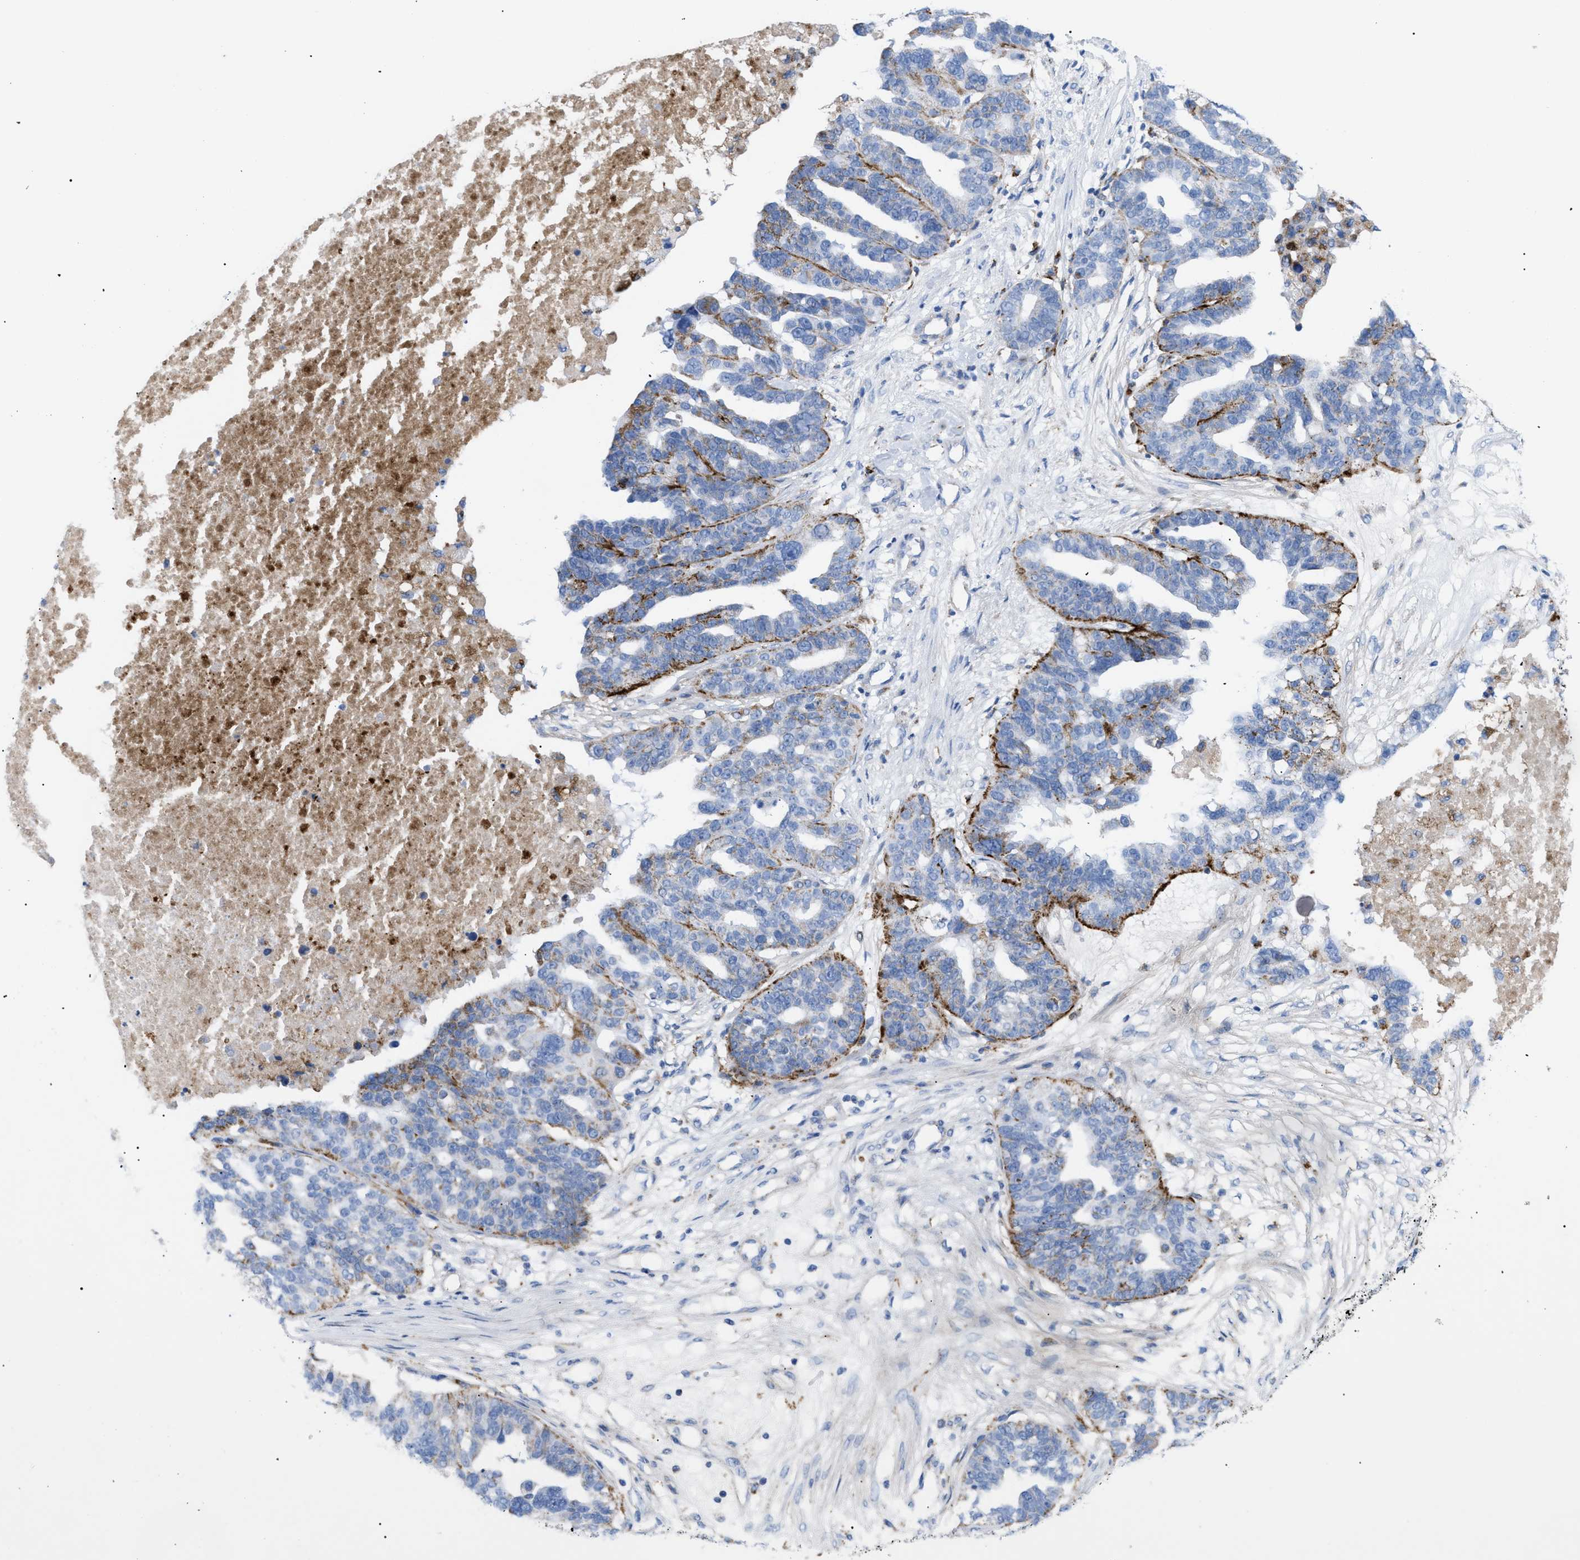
{"staining": {"intensity": "moderate", "quantity": "25%-75%", "location": "cytoplasmic/membranous"}, "tissue": "ovarian cancer", "cell_type": "Tumor cells", "image_type": "cancer", "snomed": [{"axis": "morphology", "description": "Cystadenocarcinoma, serous, NOS"}, {"axis": "topography", "description": "Ovary"}], "caption": "Immunohistochemical staining of serous cystadenocarcinoma (ovarian) exhibits medium levels of moderate cytoplasmic/membranous protein positivity in approximately 25%-75% of tumor cells.", "gene": "DRAM2", "patient": {"sex": "female", "age": 59}}